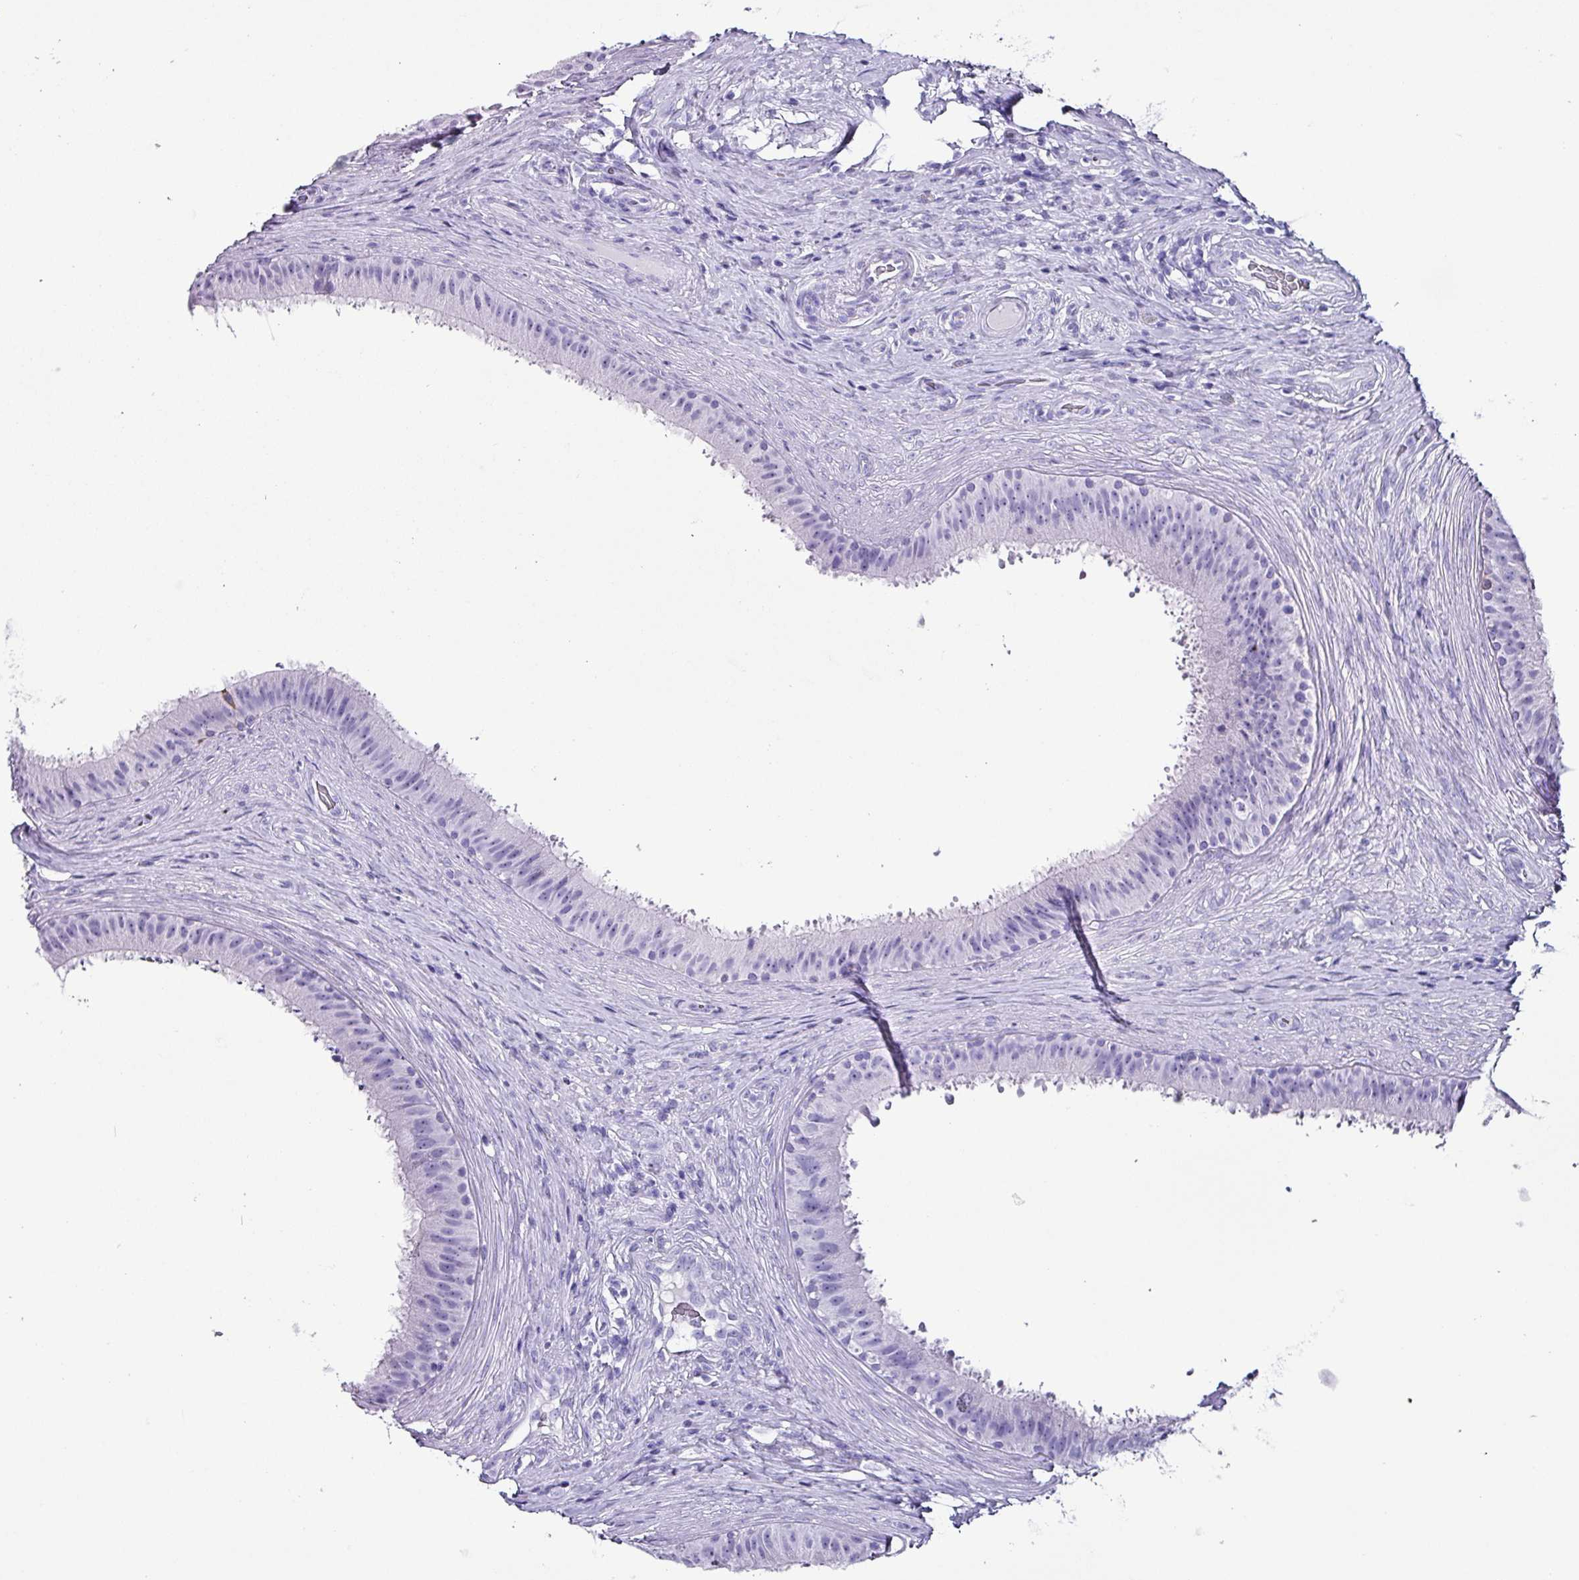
{"staining": {"intensity": "negative", "quantity": "none", "location": "none"}, "tissue": "epididymis", "cell_type": "Glandular cells", "image_type": "normal", "snomed": [{"axis": "morphology", "description": "Normal tissue, NOS"}, {"axis": "topography", "description": "Testis"}, {"axis": "topography", "description": "Epididymis"}], "caption": "An image of epididymis stained for a protein displays no brown staining in glandular cells.", "gene": "KRT6A", "patient": {"sex": "male", "age": 41}}